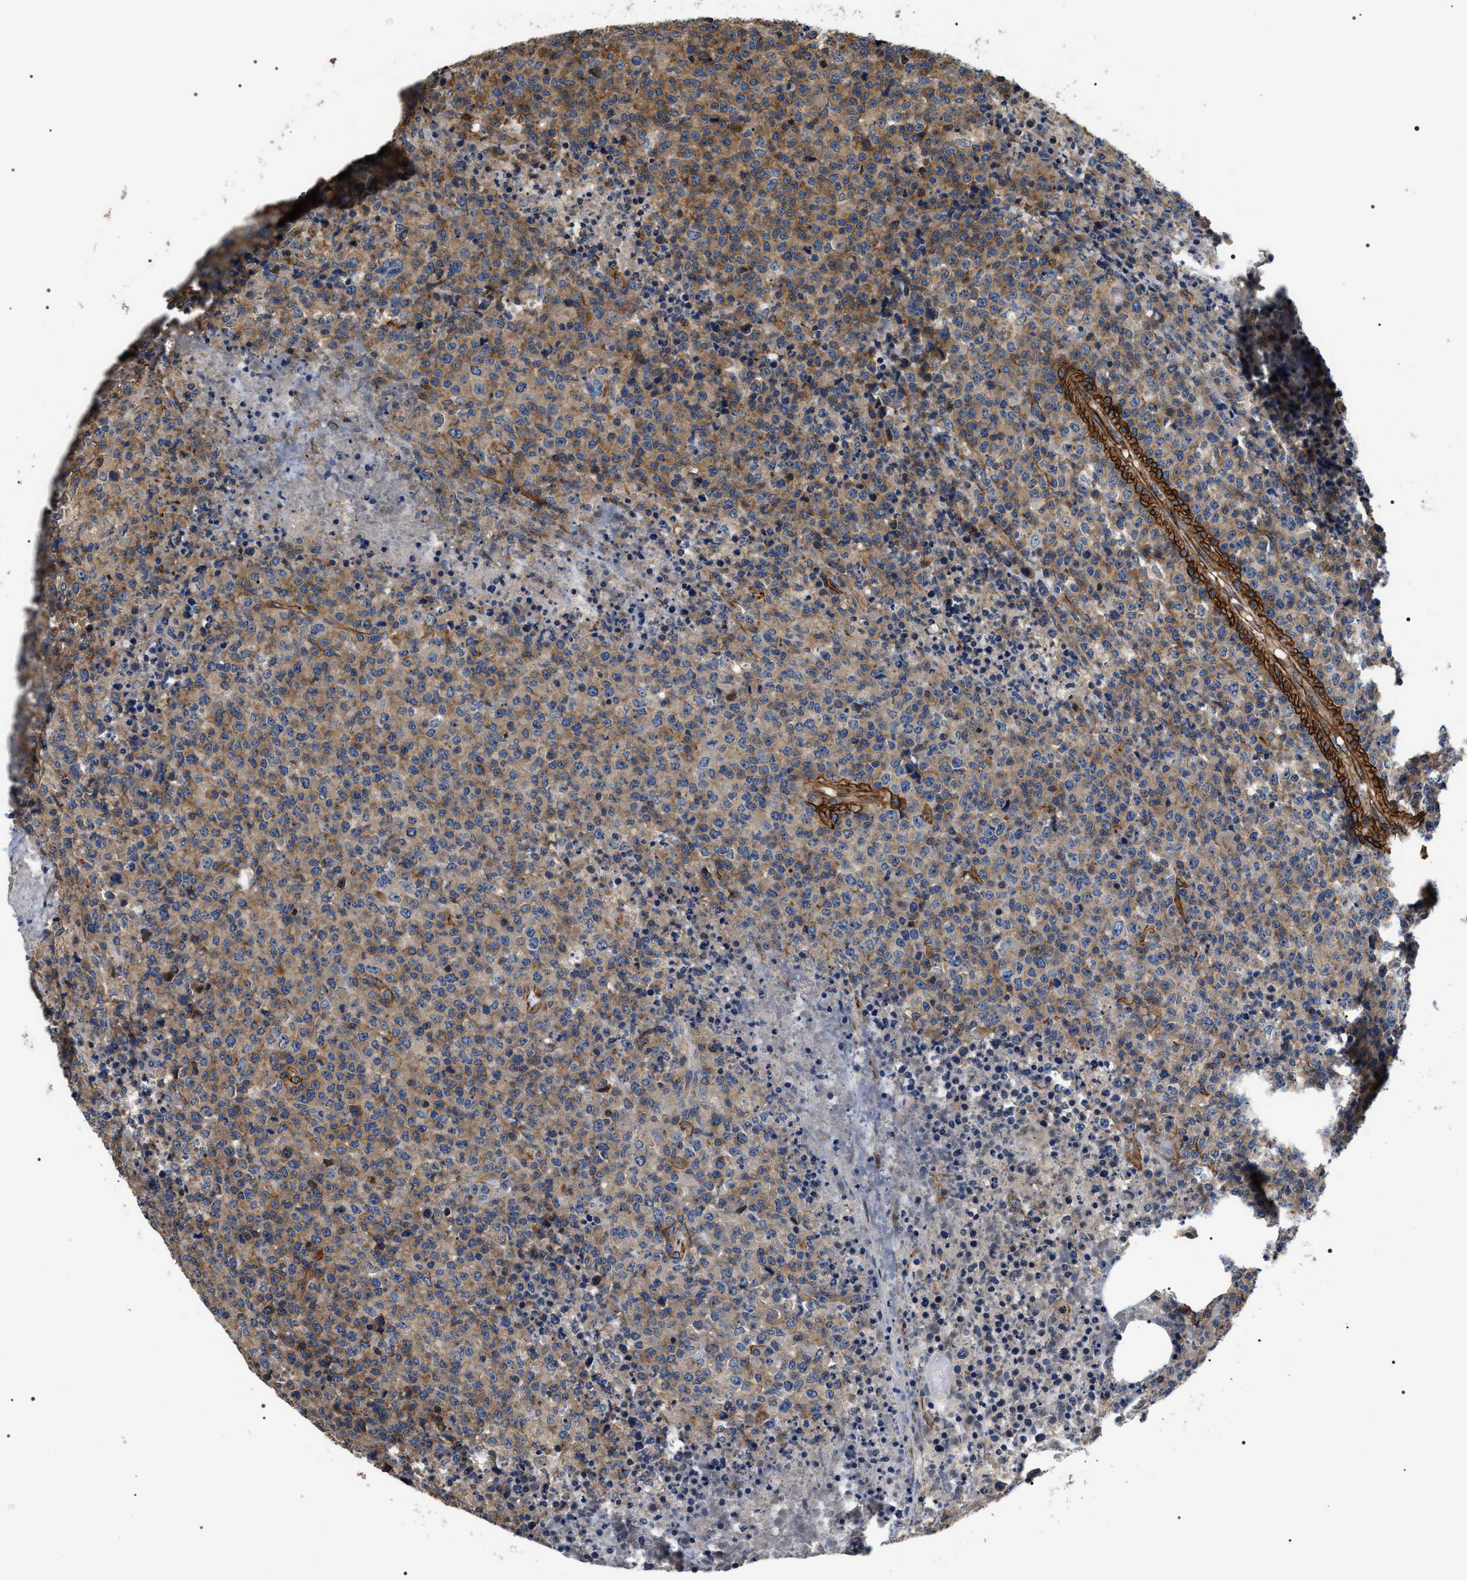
{"staining": {"intensity": "moderate", "quantity": ">75%", "location": "cytoplasmic/membranous"}, "tissue": "lymphoma", "cell_type": "Tumor cells", "image_type": "cancer", "snomed": [{"axis": "morphology", "description": "Malignant lymphoma, non-Hodgkin's type, High grade"}, {"axis": "topography", "description": "Lymph node"}], "caption": "Immunohistochemistry of human malignant lymphoma, non-Hodgkin's type (high-grade) reveals medium levels of moderate cytoplasmic/membranous positivity in approximately >75% of tumor cells. The protein is shown in brown color, while the nuclei are stained blue.", "gene": "ZC3HAV1L", "patient": {"sex": "male", "age": 13}}